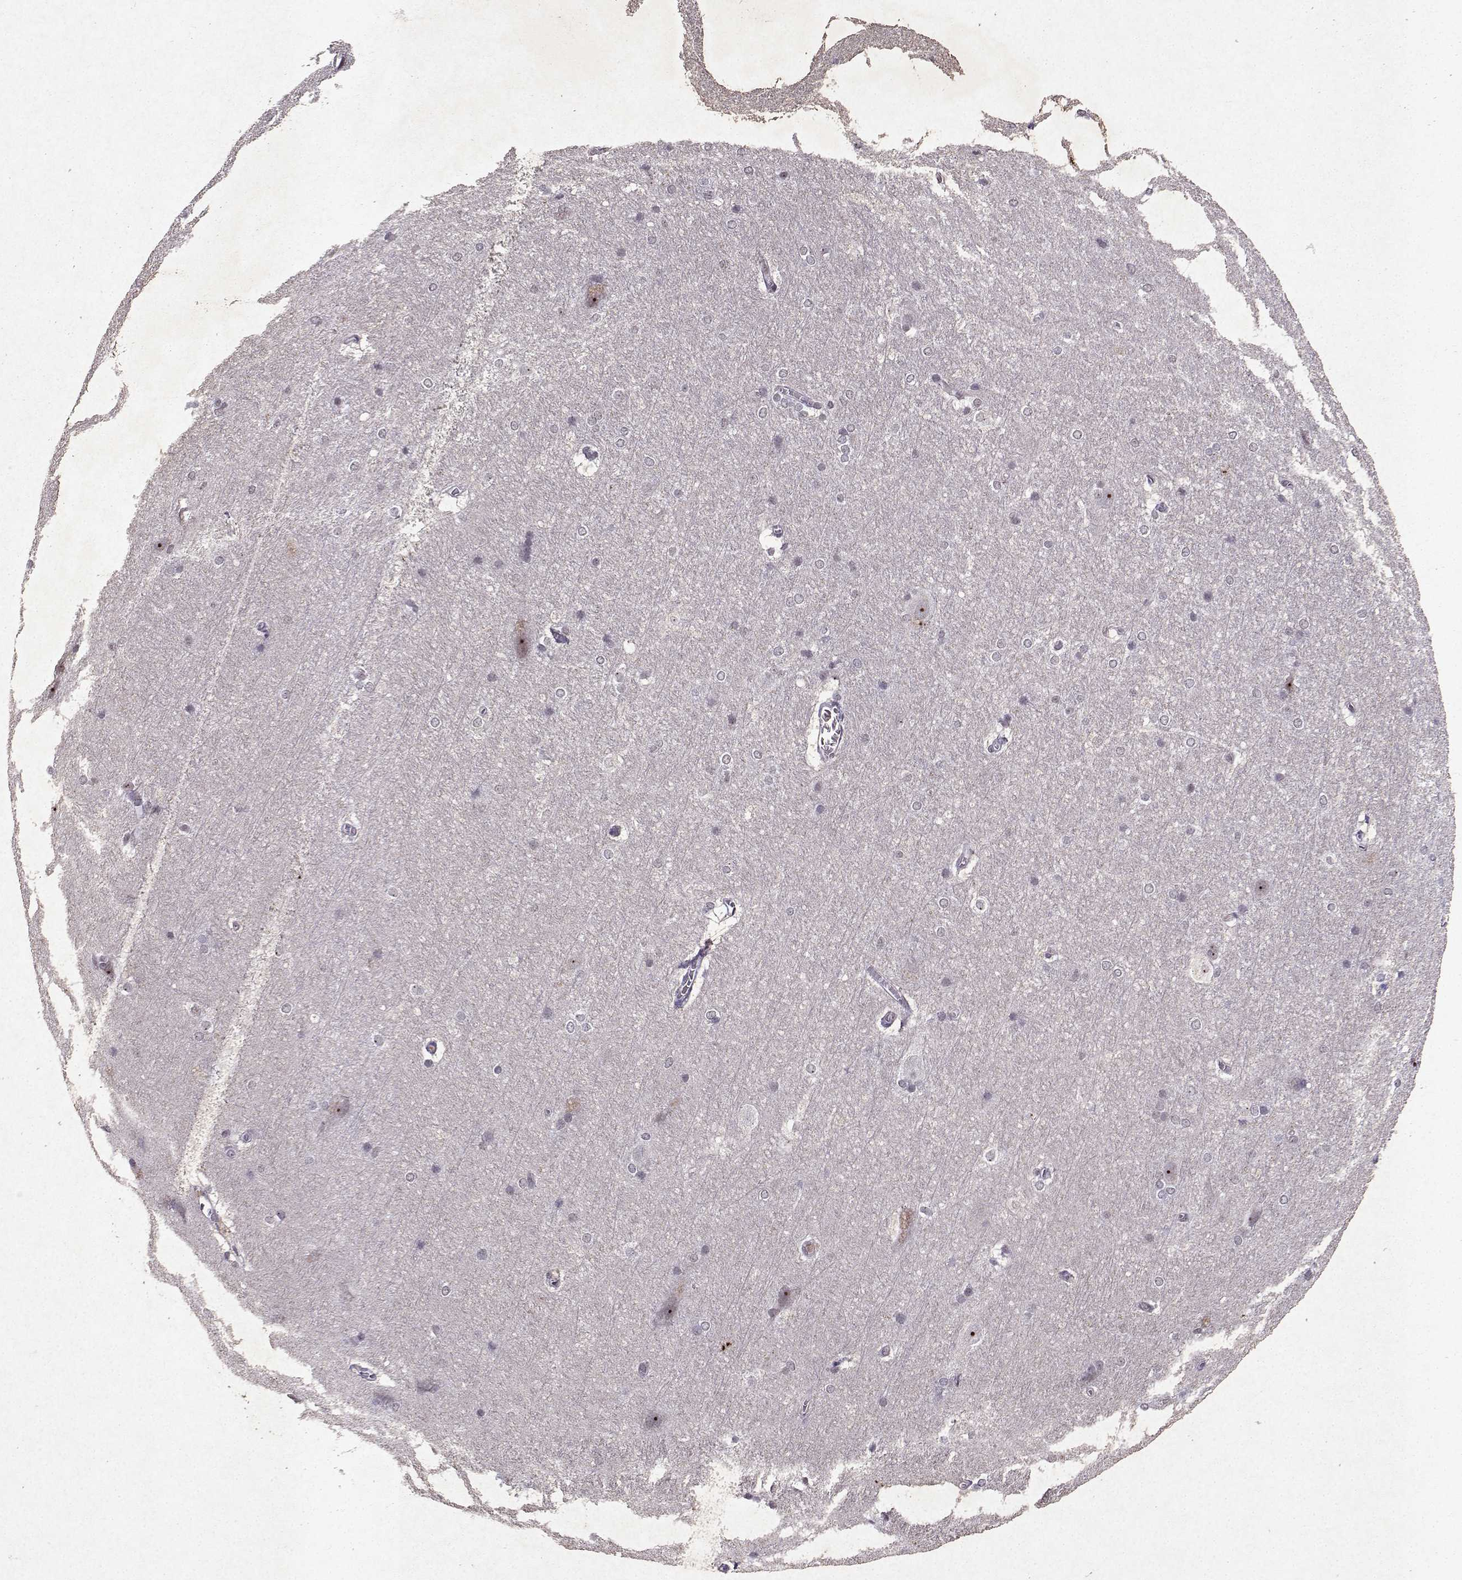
{"staining": {"intensity": "negative", "quantity": "none", "location": "none"}, "tissue": "hippocampus", "cell_type": "Glial cells", "image_type": "normal", "snomed": [{"axis": "morphology", "description": "Normal tissue, NOS"}, {"axis": "topography", "description": "Cerebral cortex"}, {"axis": "topography", "description": "Hippocampus"}], "caption": "Immunohistochemistry (IHC) micrograph of unremarkable human hippocampus stained for a protein (brown), which shows no positivity in glial cells.", "gene": "DDX56", "patient": {"sex": "female", "age": 19}}